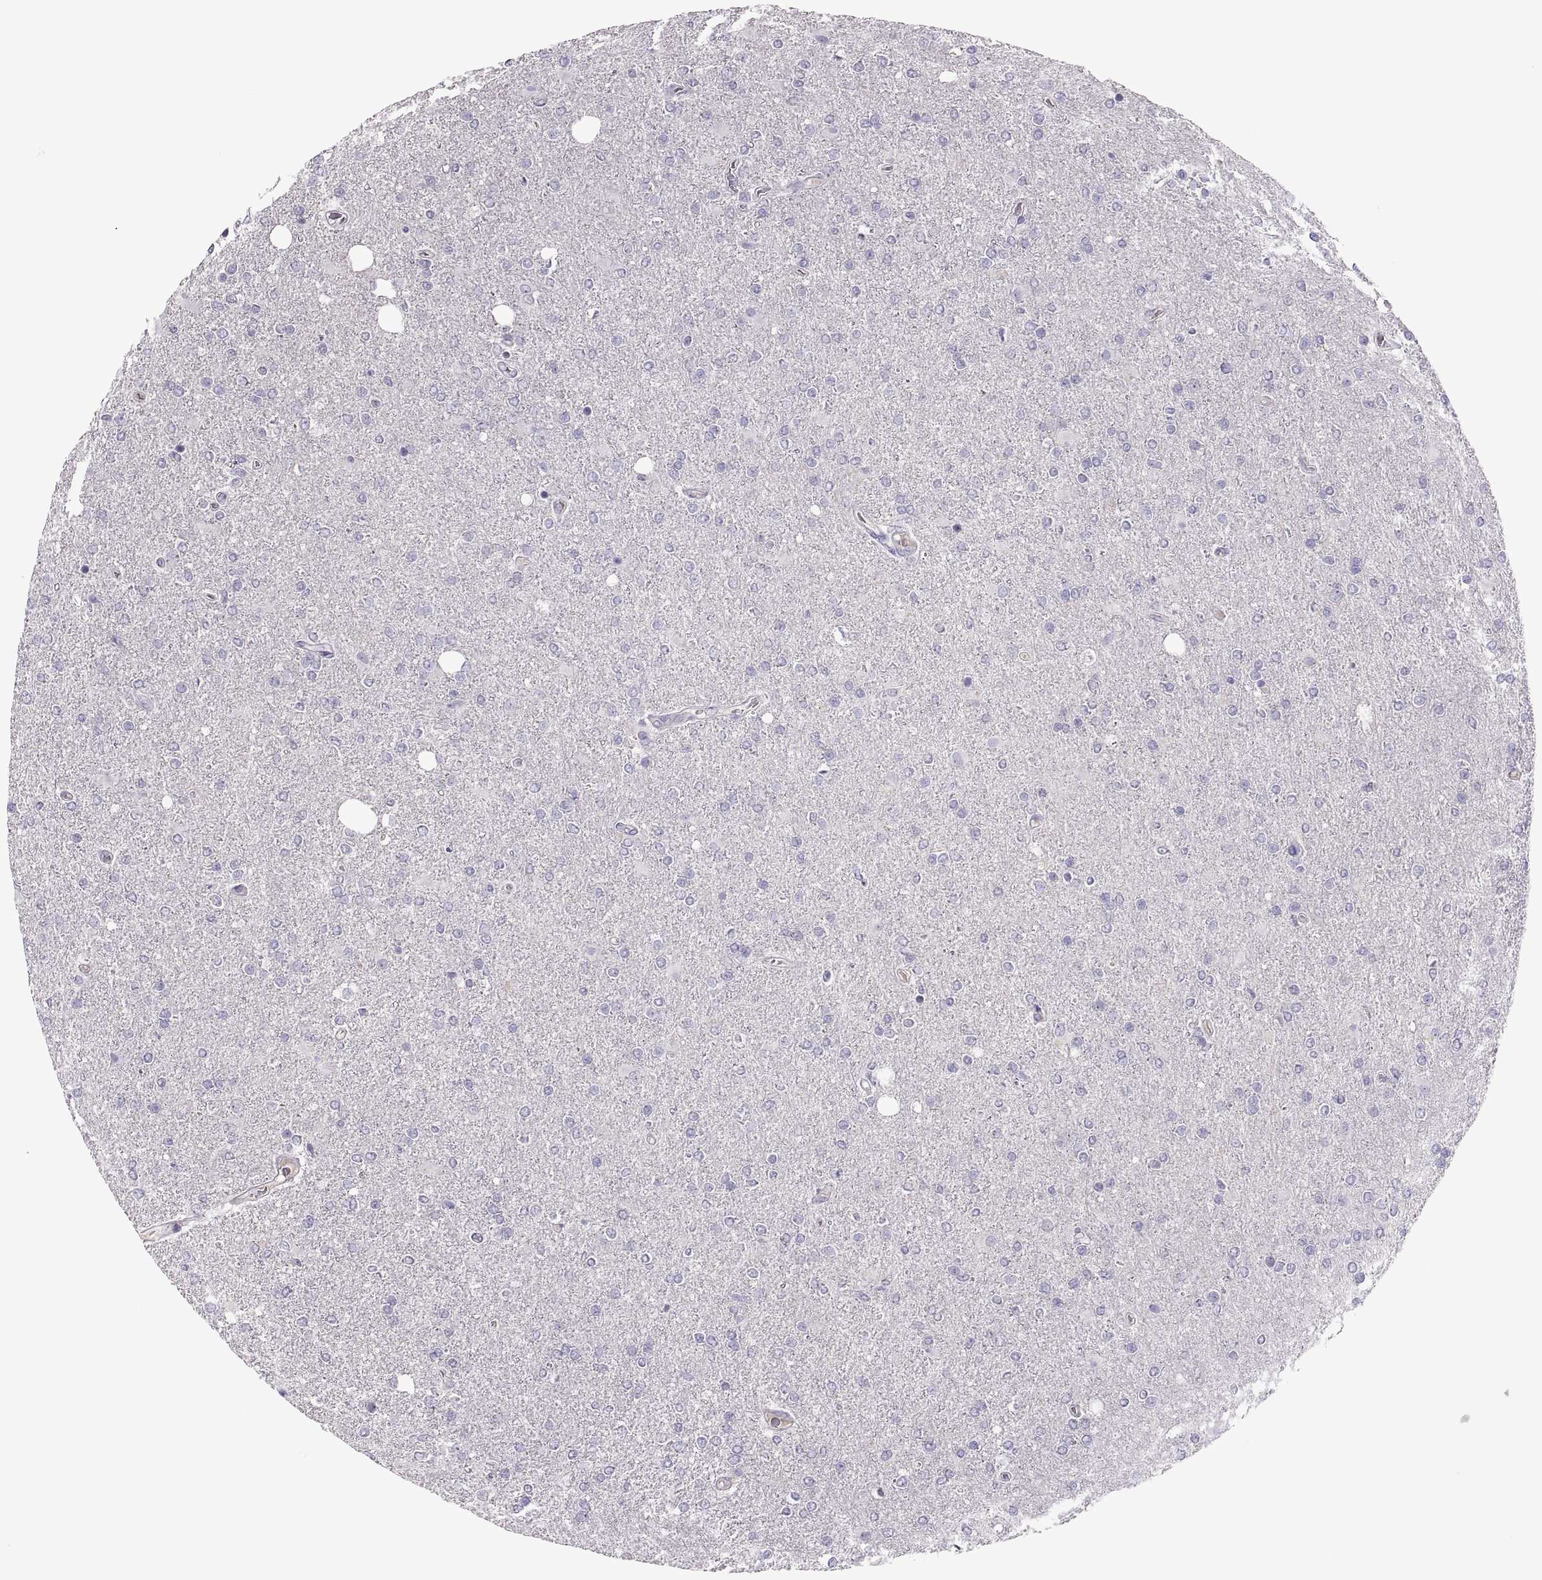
{"staining": {"intensity": "negative", "quantity": "none", "location": "none"}, "tissue": "glioma", "cell_type": "Tumor cells", "image_type": "cancer", "snomed": [{"axis": "morphology", "description": "Glioma, malignant, High grade"}, {"axis": "topography", "description": "Cerebral cortex"}], "caption": "There is no significant staining in tumor cells of glioma.", "gene": "TBX19", "patient": {"sex": "male", "age": 70}}